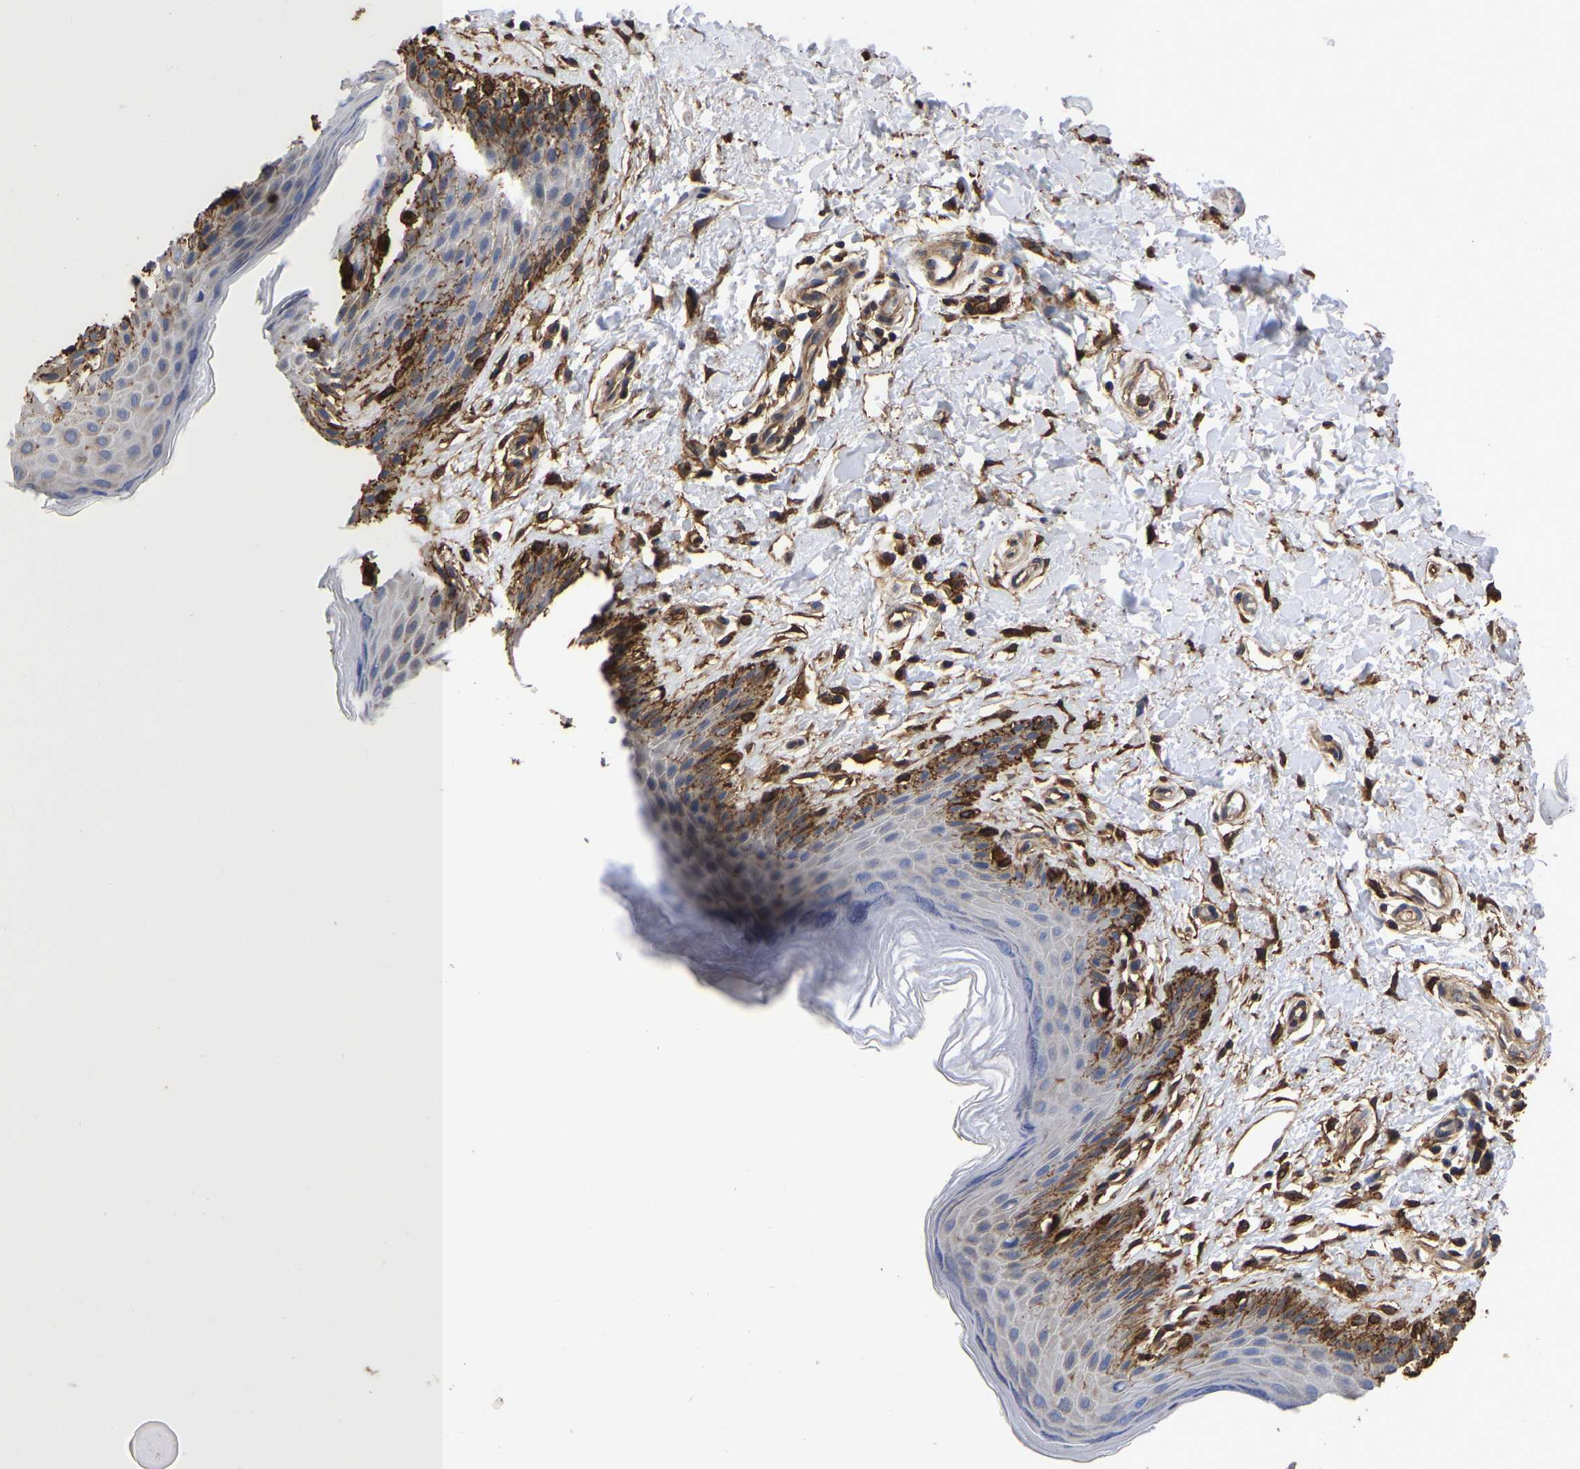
{"staining": {"intensity": "moderate", "quantity": "<25%", "location": "cytoplasmic/membranous"}, "tissue": "skin", "cell_type": "Epidermal cells", "image_type": "normal", "snomed": [{"axis": "morphology", "description": "Normal tissue, NOS"}, {"axis": "topography", "description": "Anal"}], "caption": "Immunohistochemistry (DAB (3,3'-diaminobenzidine)) staining of unremarkable human skin demonstrates moderate cytoplasmic/membranous protein staining in about <25% of epidermal cells. The staining is performed using DAB brown chromogen to label protein expression. The nuclei are counter-stained blue using hematoxylin.", "gene": "LIF", "patient": {"sex": "male", "age": 44}}